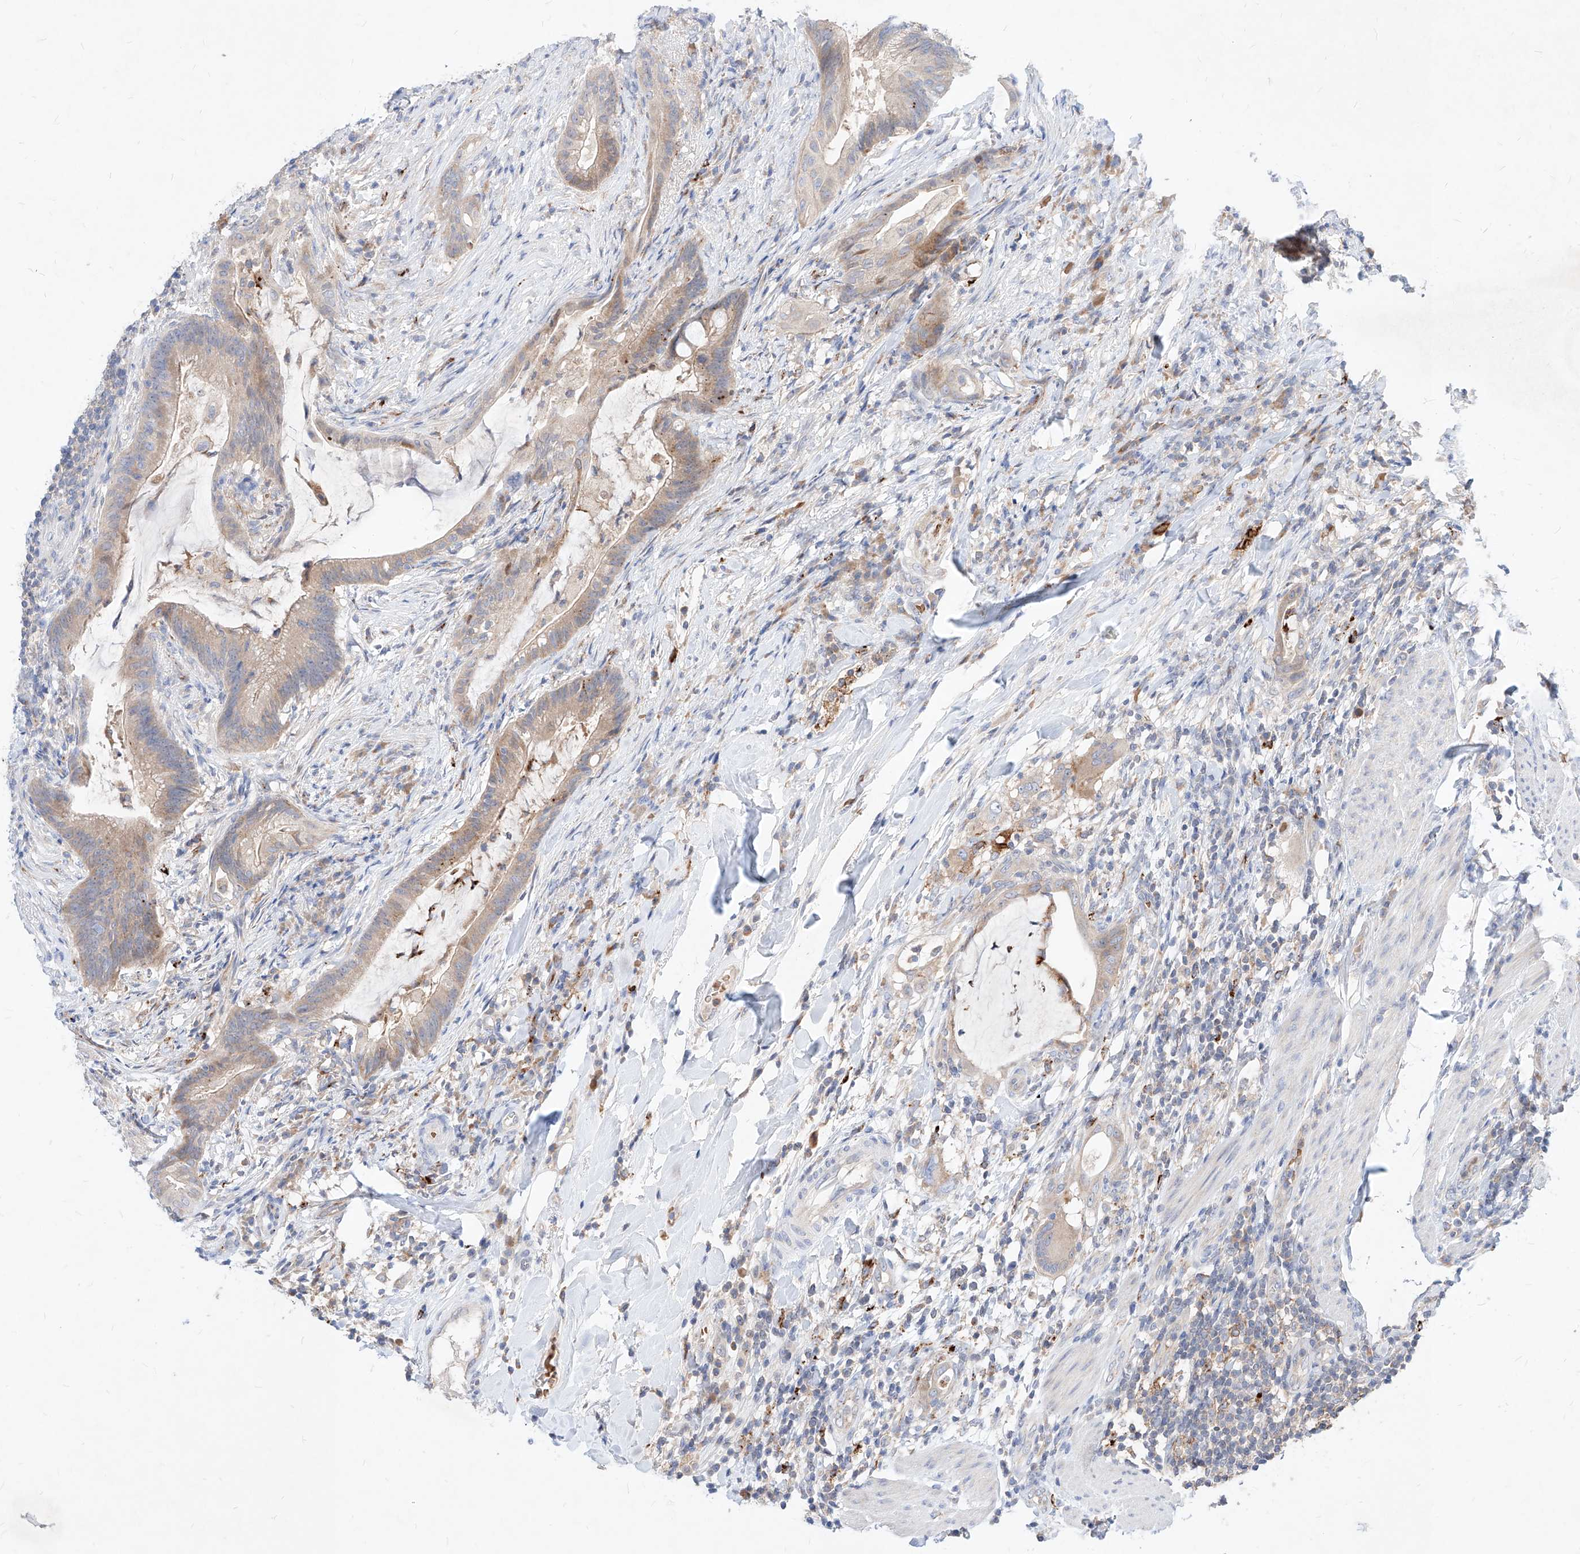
{"staining": {"intensity": "weak", "quantity": "25%-75%", "location": "cytoplasmic/membranous"}, "tissue": "colorectal cancer", "cell_type": "Tumor cells", "image_type": "cancer", "snomed": [{"axis": "morphology", "description": "Adenocarcinoma, NOS"}, {"axis": "topography", "description": "Colon"}], "caption": "Tumor cells demonstrate weak cytoplasmic/membranous staining in about 25%-75% of cells in adenocarcinoma (colorectal).", "gene": "TSNAX", "patient": {"sex": "female", "age": 66}}